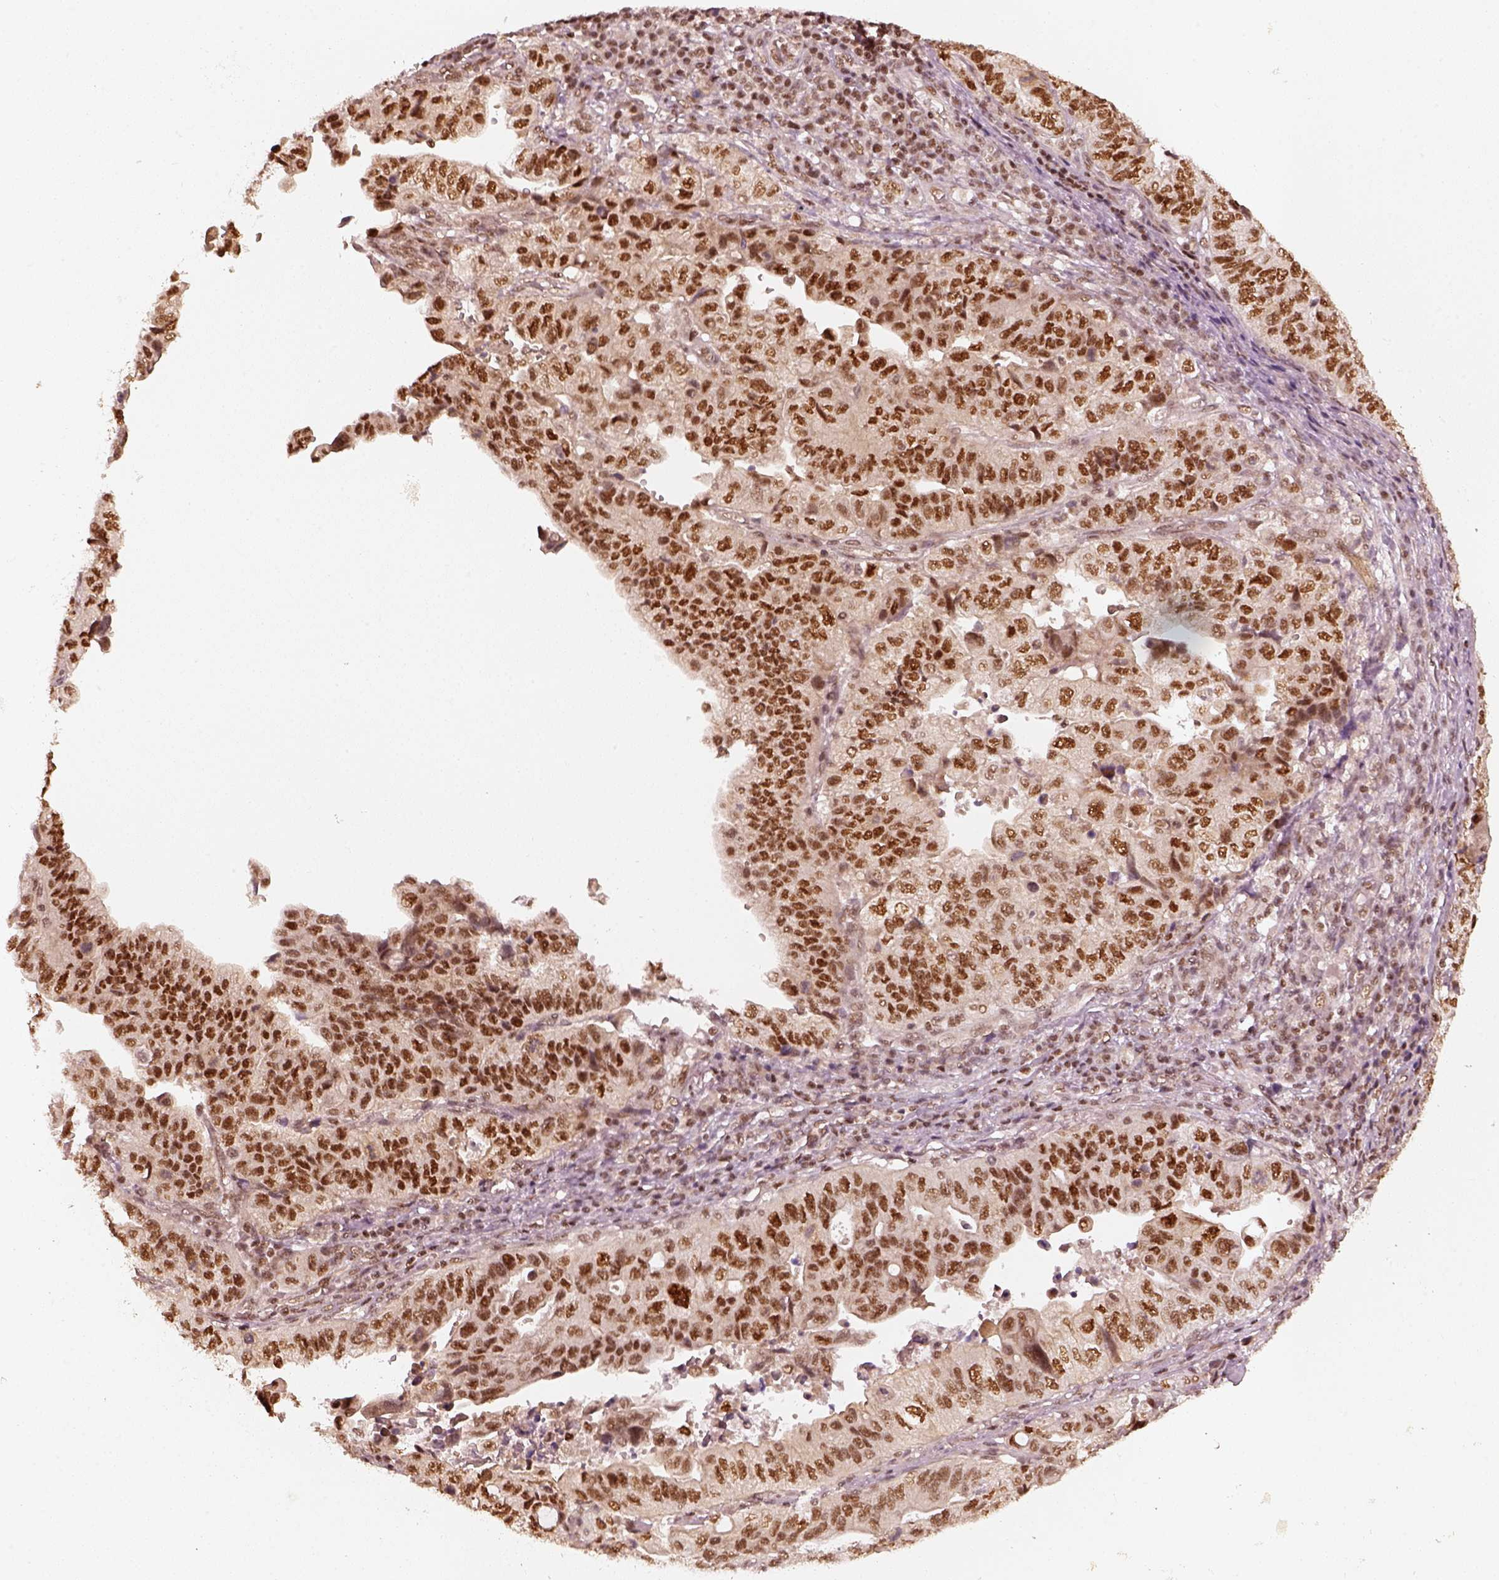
{"staining": {"intensity": "strong", "quantity": ">75%", "location": "nuclear"}, "tissue": "stomach cancer", "cell_type": "Tumor cells", "image_type": "cancer", "snomed": [{"axis": "morphology", "description": "Adenocarcinoma, NOS"}, {"axis": "topography", "description": "Stomach, upper"}], "caption": "Human stomach cancer stained for a protein (brown) exhibits strong nuclear positive staining in about >75% of tumor cells.", "gene": "GMEB2", "patient": {"sex": "female", "age": 67}}